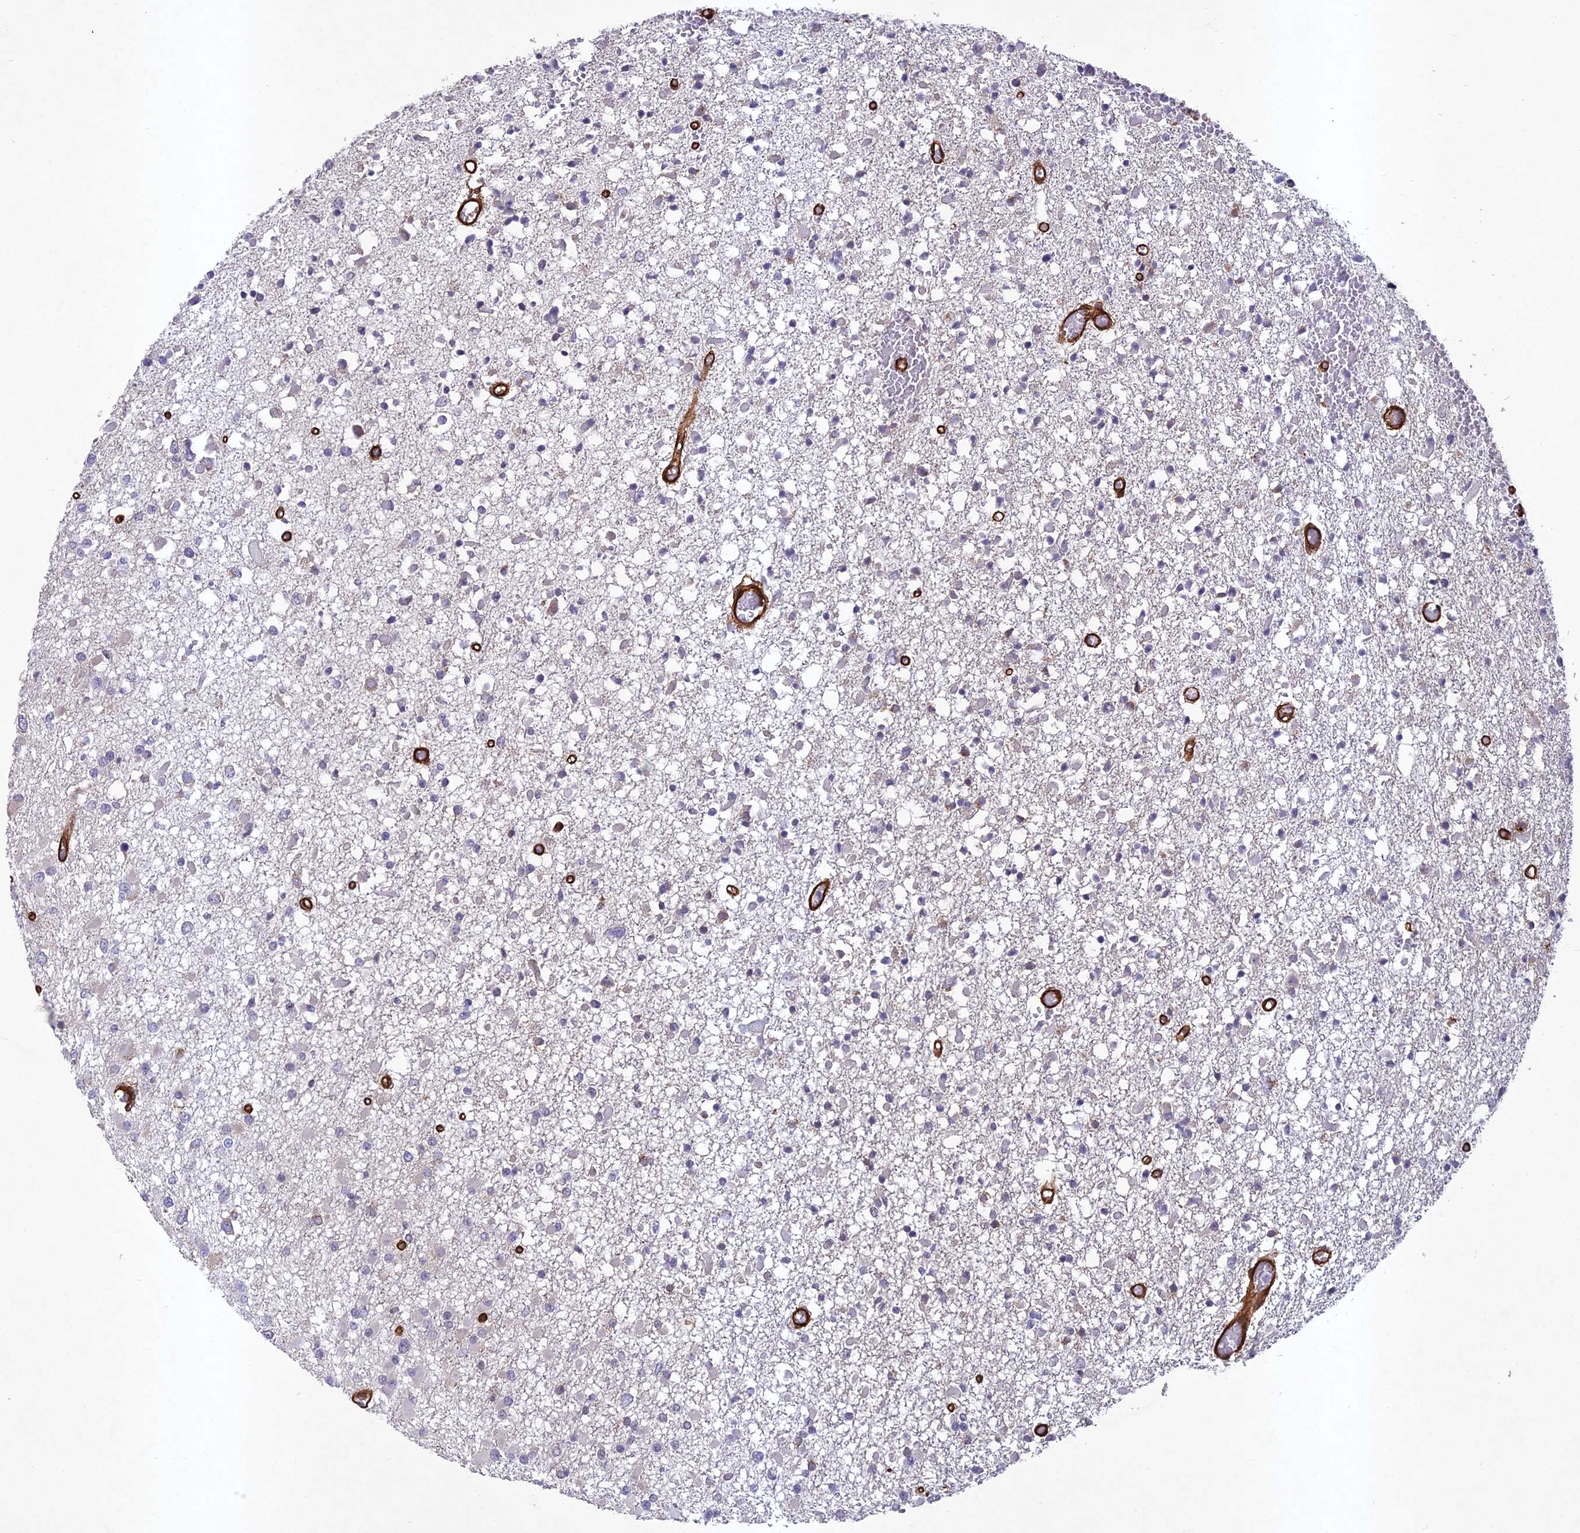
{"staining": {"intensity": "negative", "quantity": "none", "location": "none"}, "tissue": "glioma", "cell_type": "Tumor cells", "image_type": "cancer", "snomed": [{"axis": "morphology", "description": "Glioma, malignant, Low grade"}, {"axis": "topography", "description": "Brain"}], "caption": "DAB (3,3'-diaminobenzidine) immunohistochemical staining of low-grade glioma (malignant) shows no significant staining in tumor cells.", "gene": "TNS1", "patient": {"sex": "female", "age": 22}}